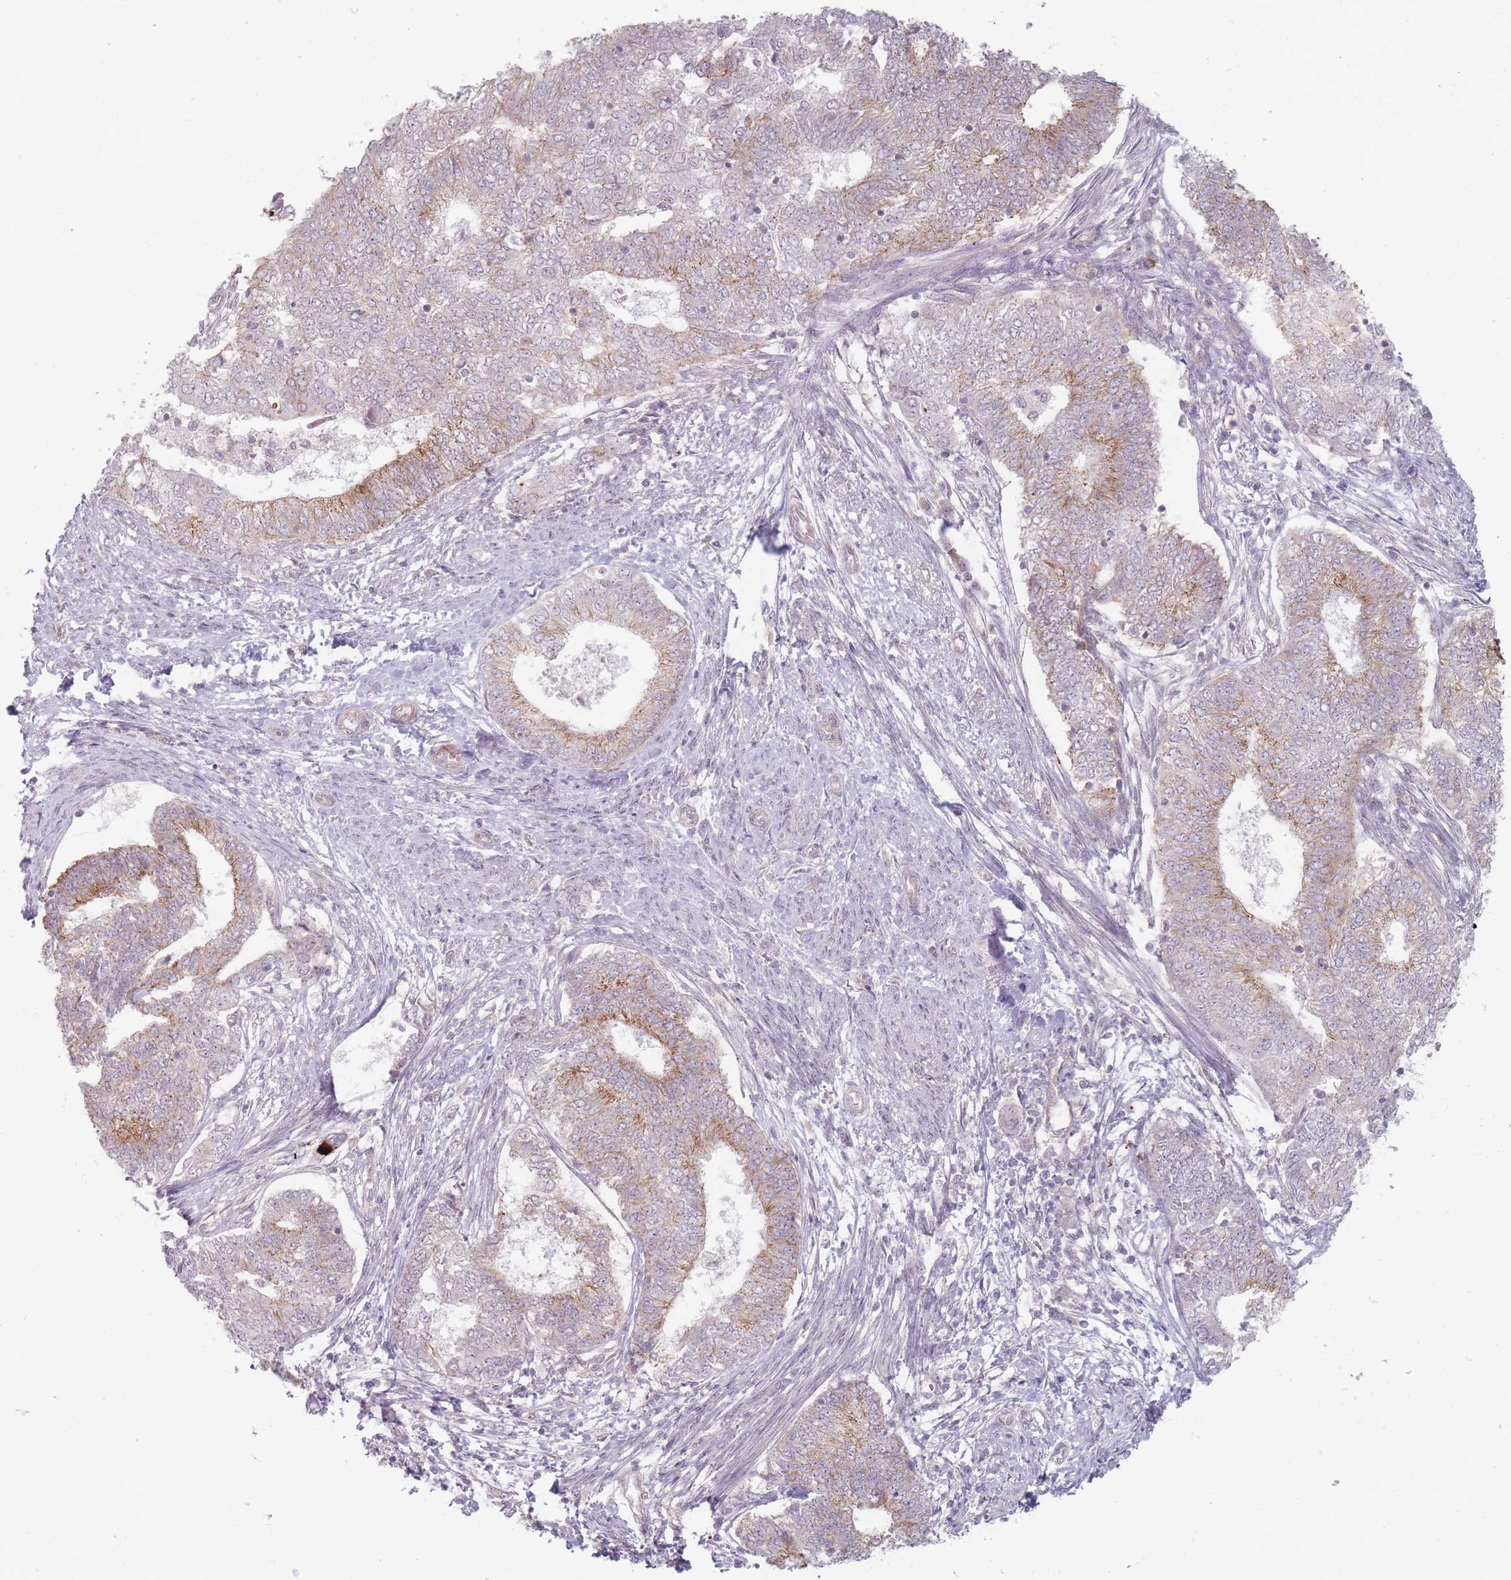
{"staining": {"intensity": "moderate", "quantity": "<25%", "location": "cytoplasmic/membranous"}, "tissue": "endometrial cancer", "cell_type": "Tumor cells", "image_type": "cancer", "snomed": [{"axis": "morphology", "description": "Adenocarcinoma, NOS"}, {"axis": "topography", "description": "Endometrium"}], "caption": "High-power microscopy captured an IHC photomicrograph of adenocarcinoma (endometrial), revealing moderate cytoplasmic/membranous staining in approximately <25% of tumor cells.", "gene": "GABRA6", "patient": {"sex": "female", "age": 62}}